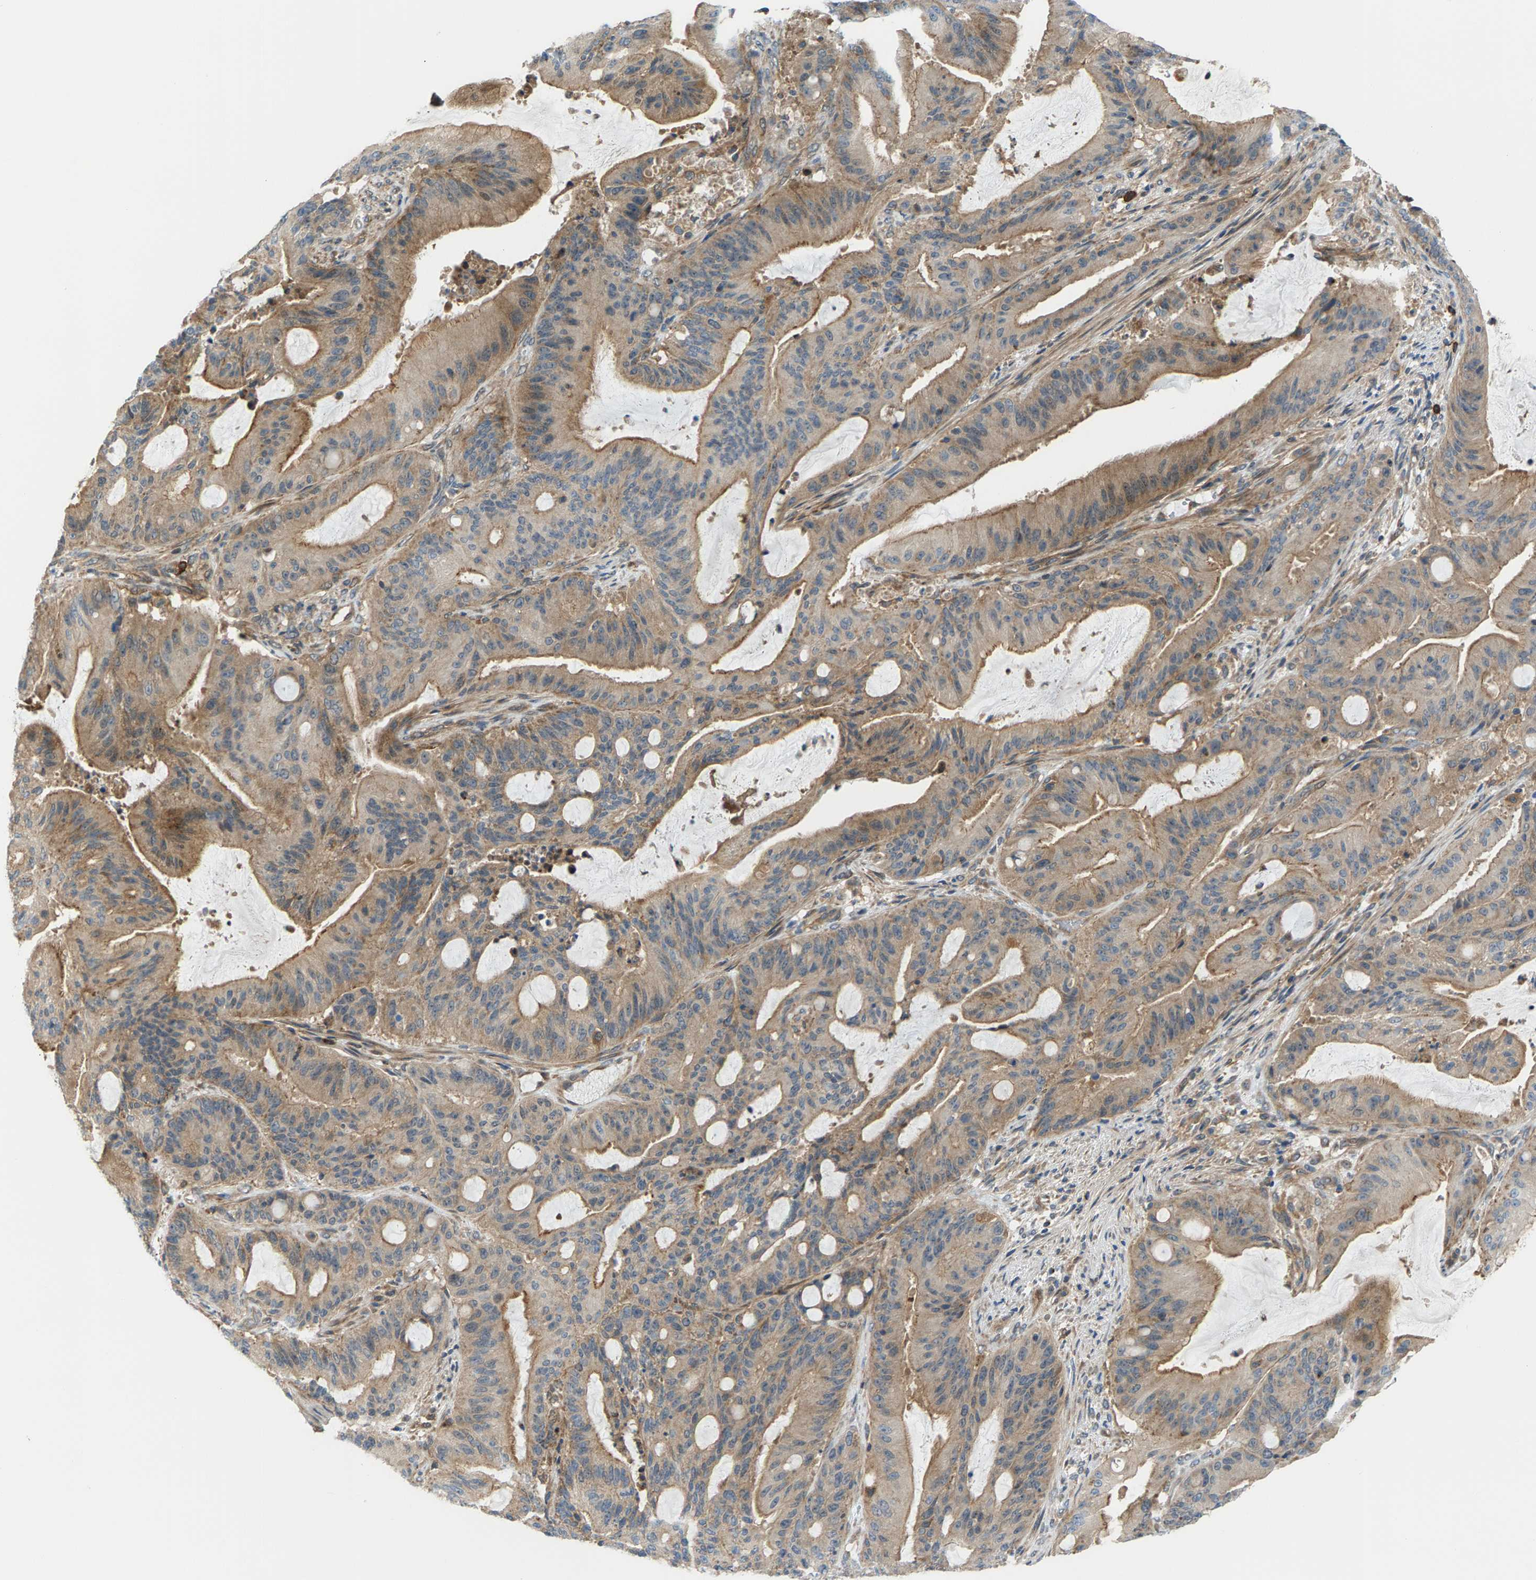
{"staining": {"intensity": "moderate", "quantity": ">75%", "location": "cytoplasmic/membranous"}, "tissue": "liver cancer", "cell_type": "Tumor cells", "image_type": "cancer", "snomed": [{"axis": "morphology", "description": "Normal tissue, NOS"}, {"axis": "morphology", "description": "Cholangiocarcinoma"}, {"axis": "topography", "description": "Liver"}, {"axis": "topography", "description": "Peripheral nerve tissue"}], "caption": "Immunohistochemical staining of human cholangiocarcinoma (liver) shows medium levels of moderate cytoplasmic/membranous protein expression in about >75% of tumor cells.", "gene": "PDCL", "patient": {"sex": "female", "age": 73}}